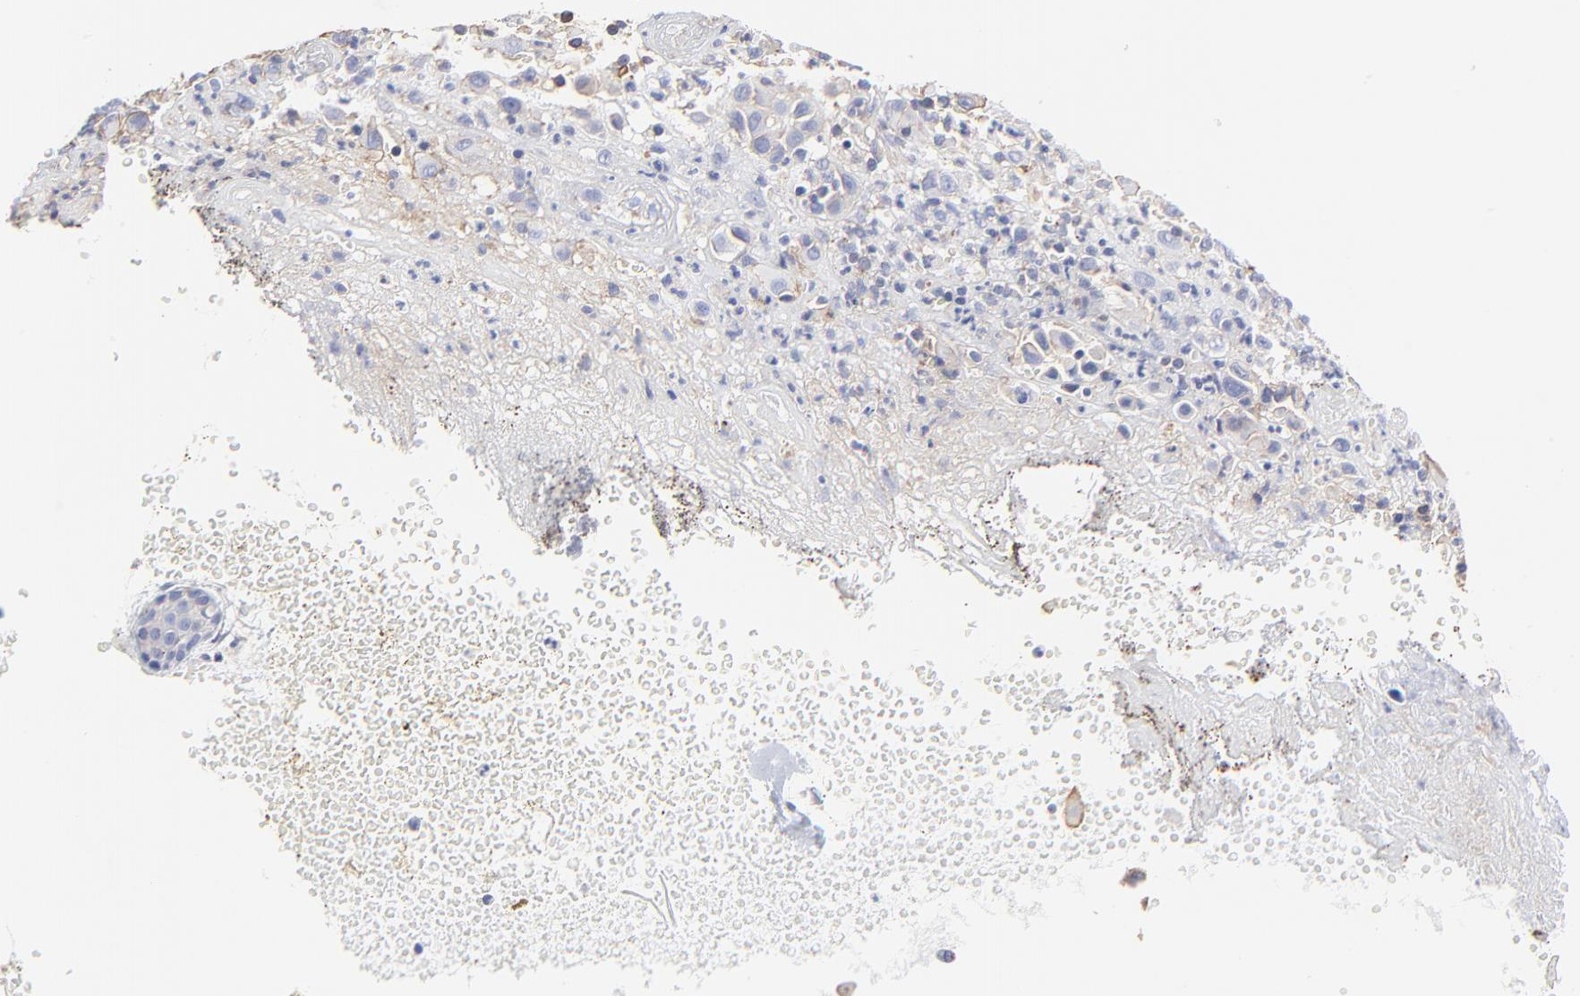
{"staining": {"intensity": "negative", "quantity": "none", "location": "none"}, "tissue": "melanoma", "cell_type": "Tumor cells", "image_type": "cancer", "snomed": [{"axis": "morphology", "description": "Malignant melanoma, NOS"}, {"axis": "topography", "description": "Skin"}], "caption": "Immunohistochemistry image of neoplastic tissue: melanoma stained with DAB (3,3'-diaminobenzidine) reveals no significant protein positivity in tumor cells.", "gene": "ANXA6", "patient": {"sex": "female", "age": 21}}